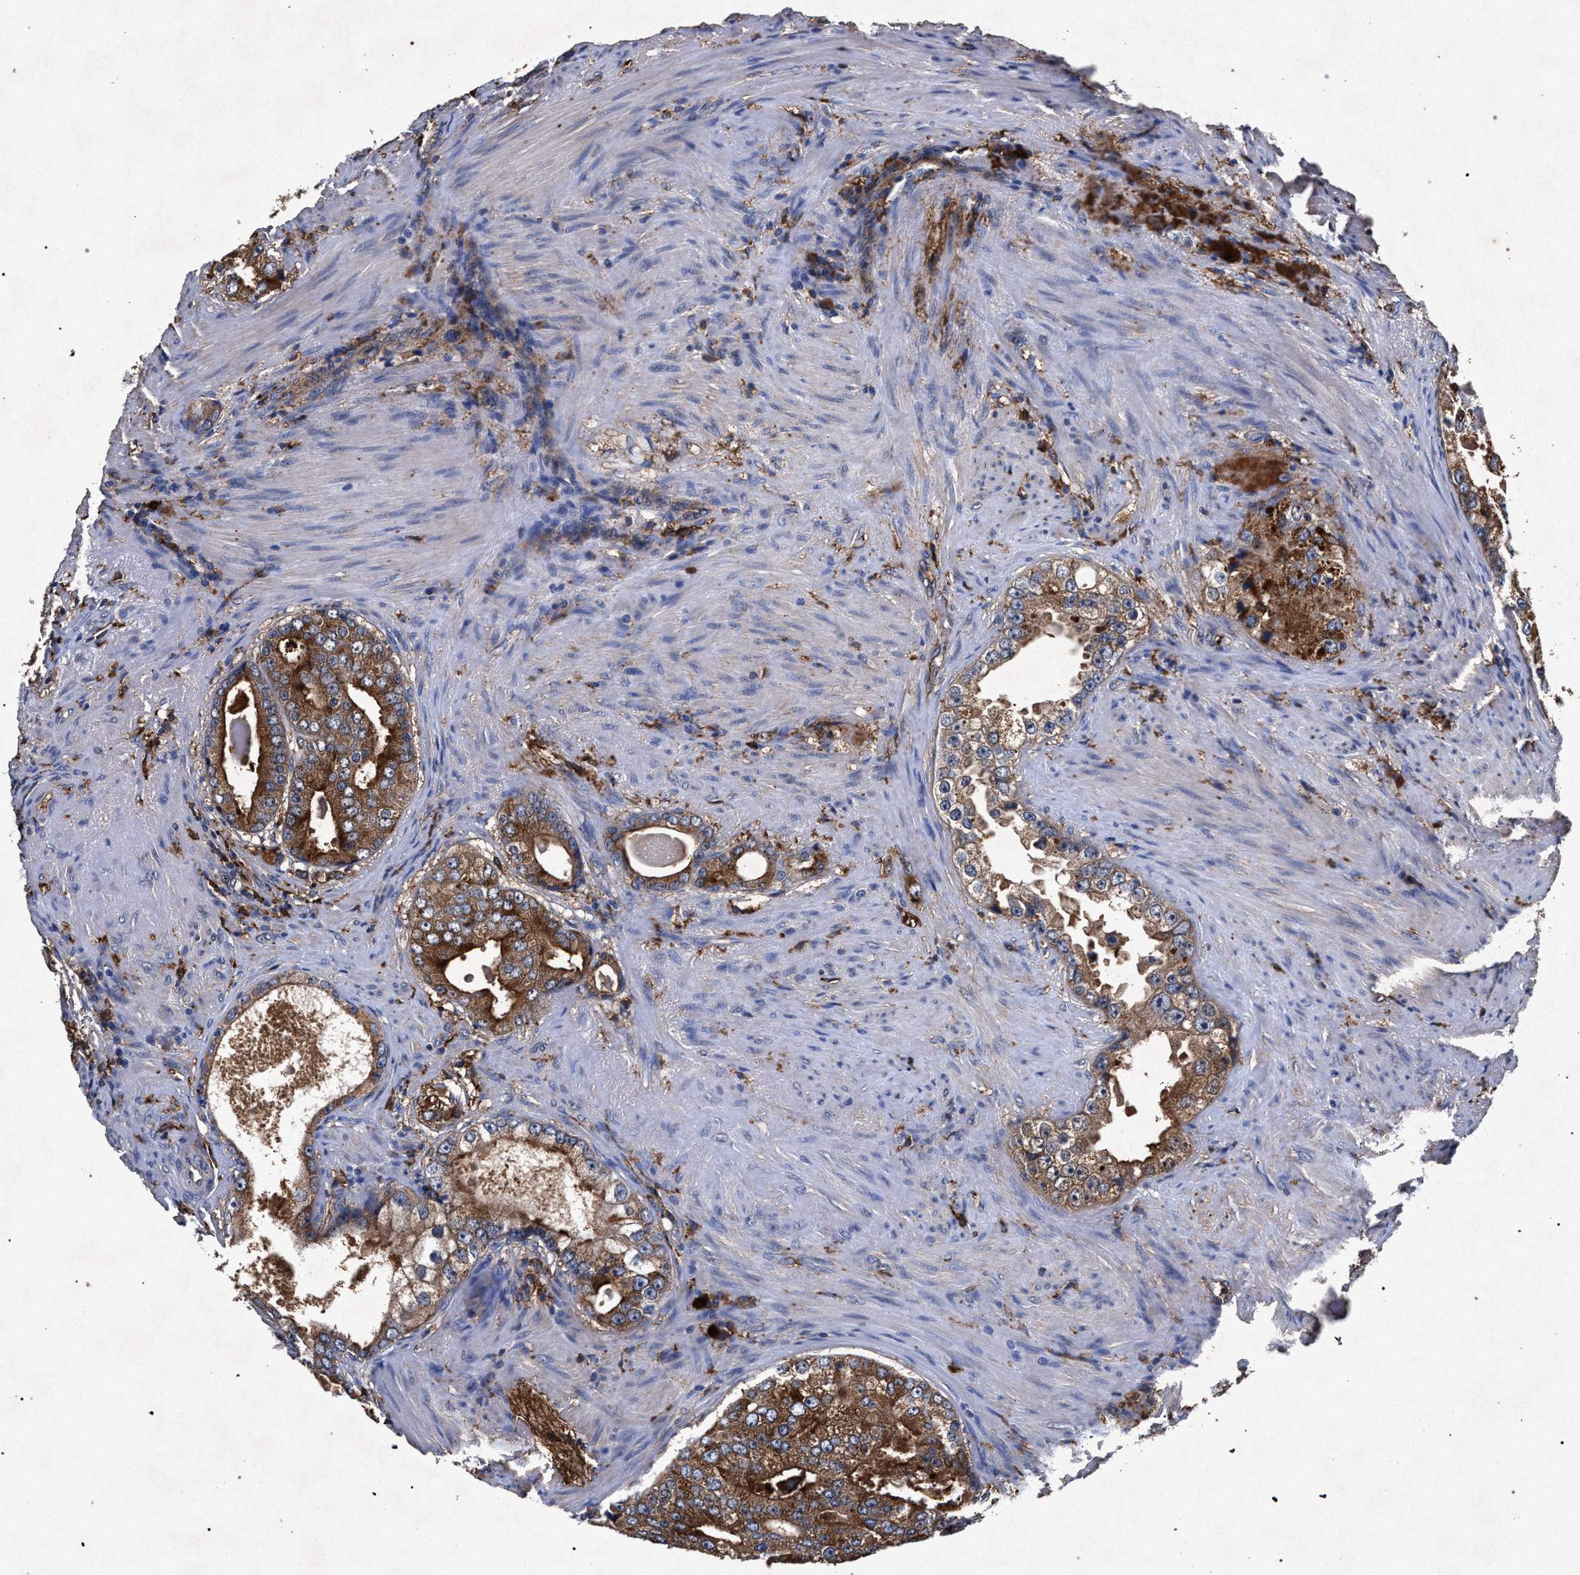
{"staining": {"intensity": "moderate", "quantity": ">75%", "location": "cytoplasmic/membranous"}, "tissue": "prostate cancer", "cell_type": "Tumor cells", "image_type": "cancer", "snomed": [{"axis": "morphology", "description": "Adenocarcinoma, High grade"}, {"axis": "topography", "description": "Prostate"}], "caption": "The photomicrograph exhibits a brown stain indicating the presence of a protein in the cytoplasmic/membranous of tumor cells in prostate cancer (adenocarcinoma (high-grade)). The protein of interest is stained brown, and the nuclei are stained in blue (DAB IHC with brightfield microscopy, high magnification).", "gene": "MARCKS", "patient": {"sex": "male", "age": 66}}